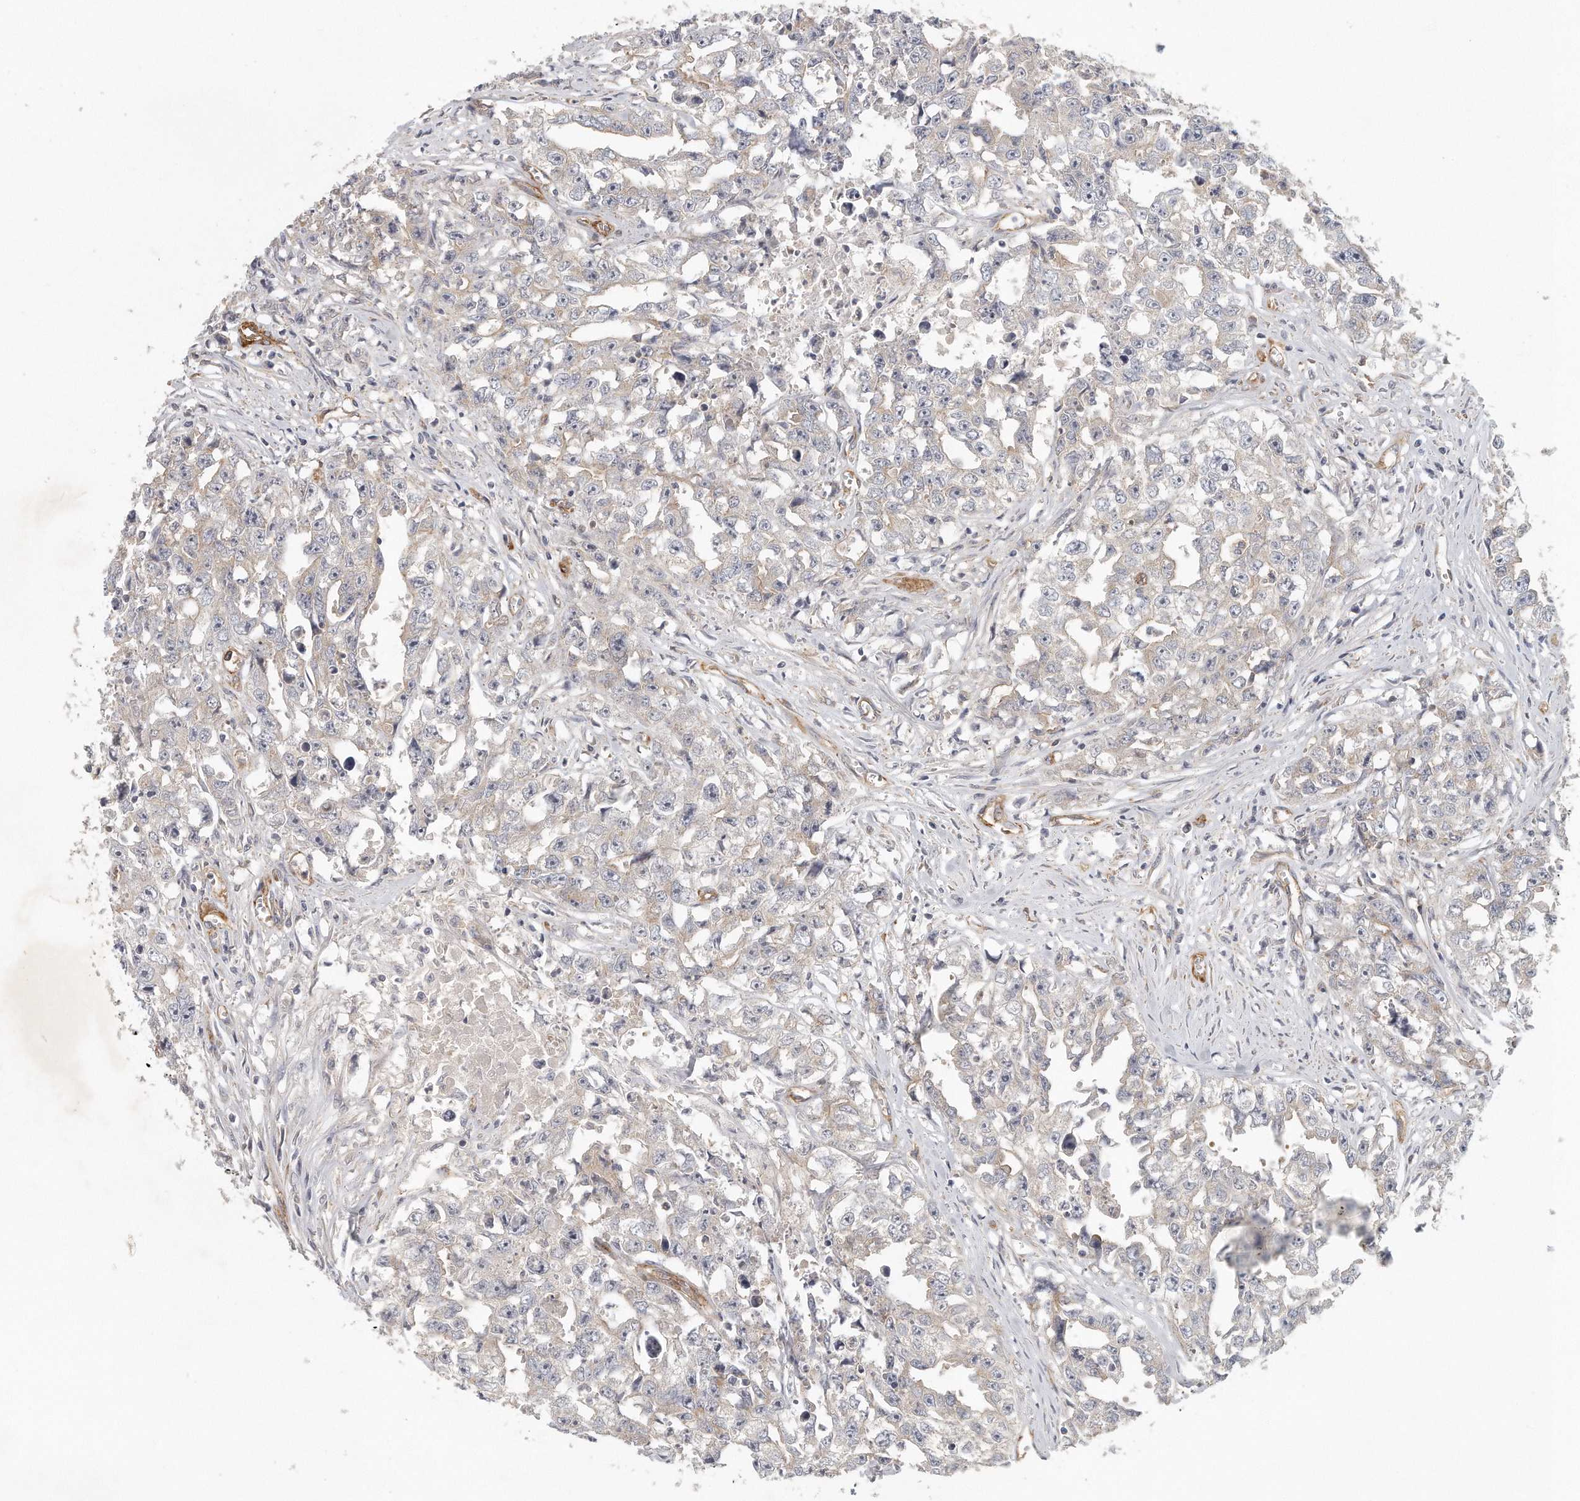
{"staining": {"intensity": "weak", "quantity": "<25%", "location": "cytoplasmic/membranous"}, "tissue": "testis cancer", "cell_type": "Tumor cells", "image_type": "cancer", "snomed": [{"axis": "morphology", "description": "Seminoma, NOS"}, {"axis": "morphology", "description": "Carcinoma, Embryonal, NOS"}, {"axis": "topography", "description": "Testis"}], "caption": "There is no significant staining in tumor cells of testis cancer.", "gene": "MTERF4", "patient": {"sex": "male", "age": 43}}